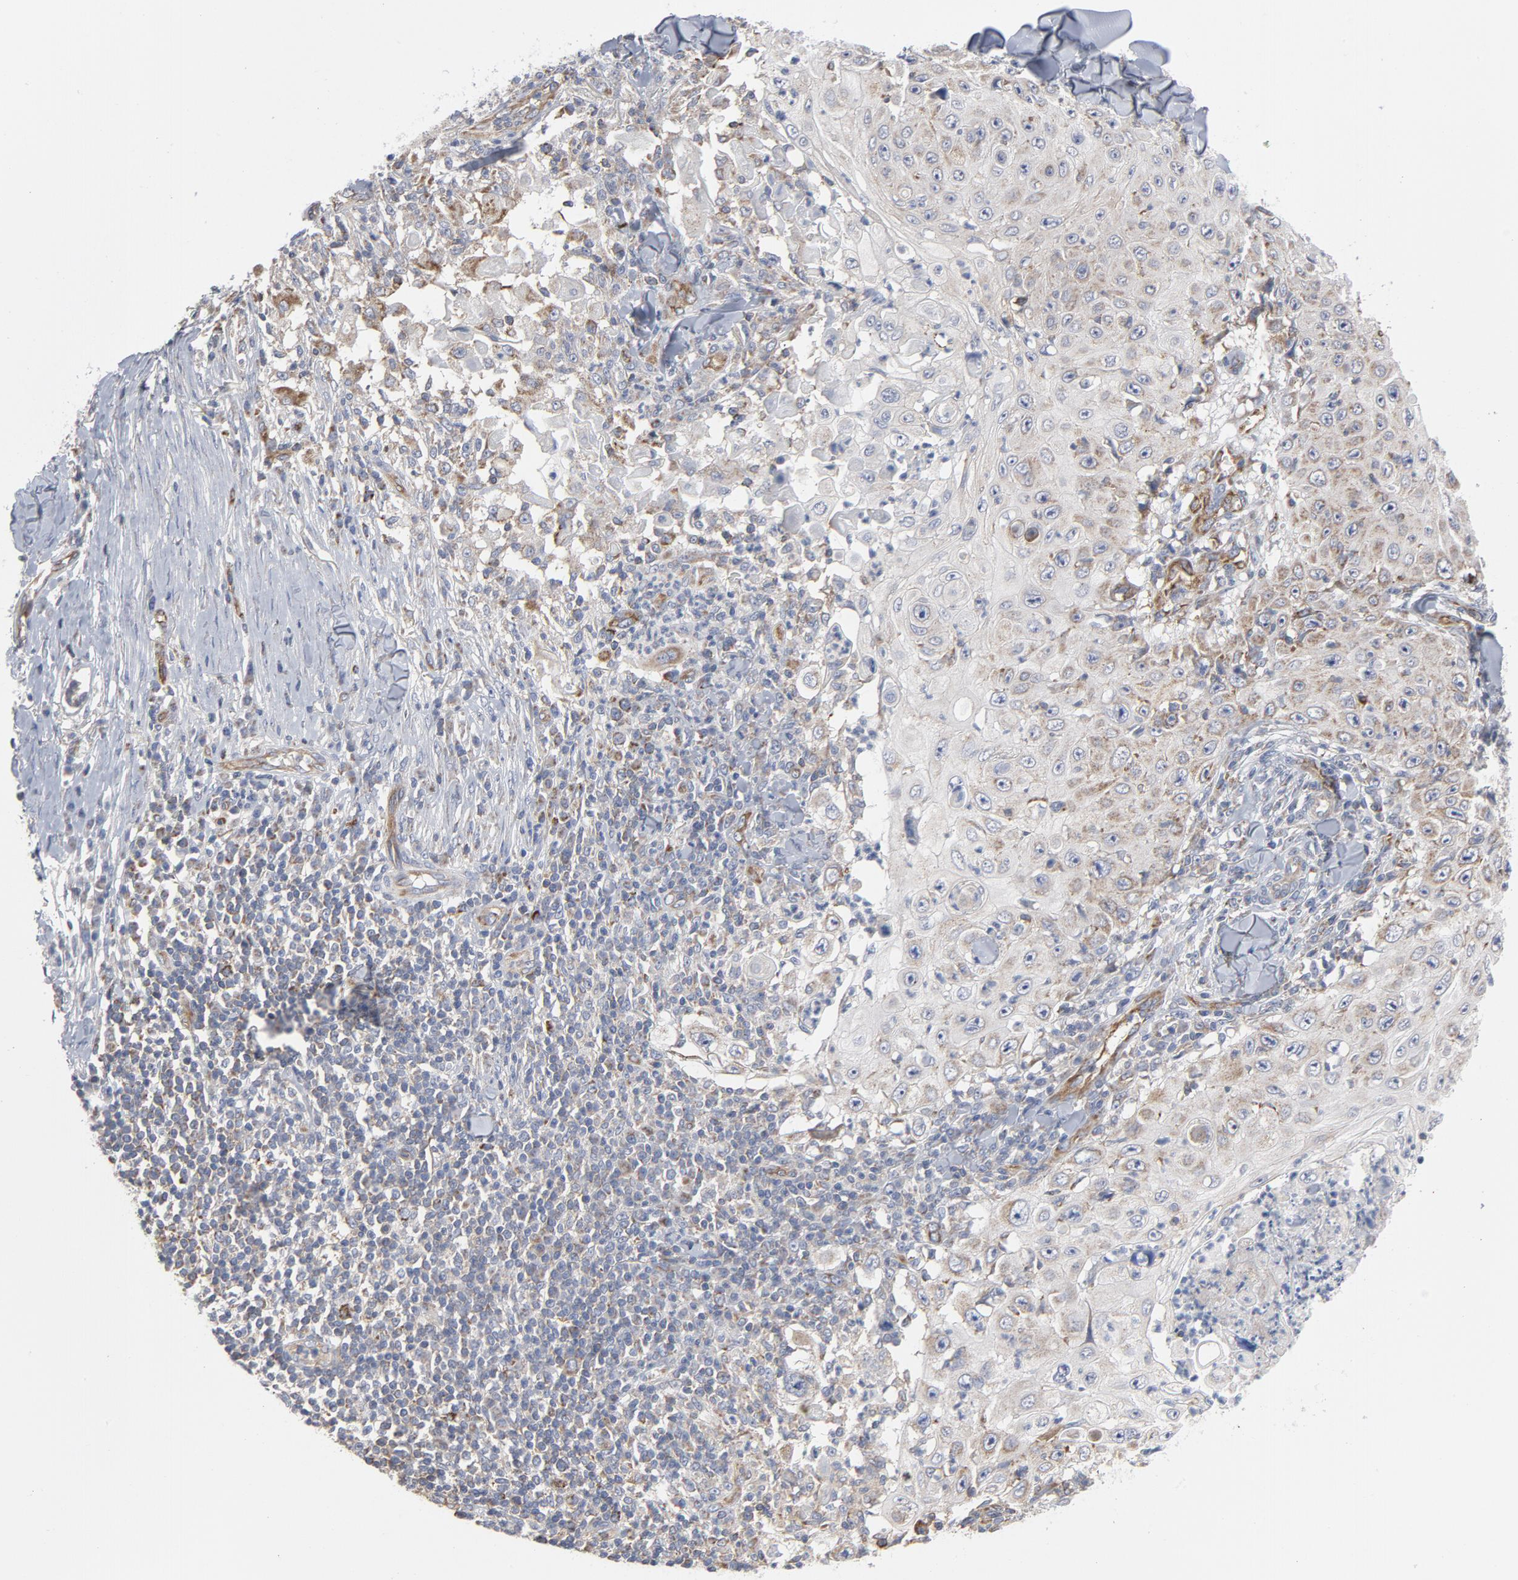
{"staining": {"intensity": "weak", "quantity": "<25%", "location": "cytoplasmic/membranous"}, "tissue": "skin cancer", "cell_type": "Tumor cells", "image_type": "cancer", "snomed": [{"axis": "morphology", "description": "Squamous cell carcinoma, NOS"}, {"axis": "topography", "description": "Skin"}], "caption": "Protein analysis of skin cancer shows no significant expression in tumor cells. Nuclei are stained in blue.", "gene": "OXA1L", "patient": {"sex": "male", "age": 86}}